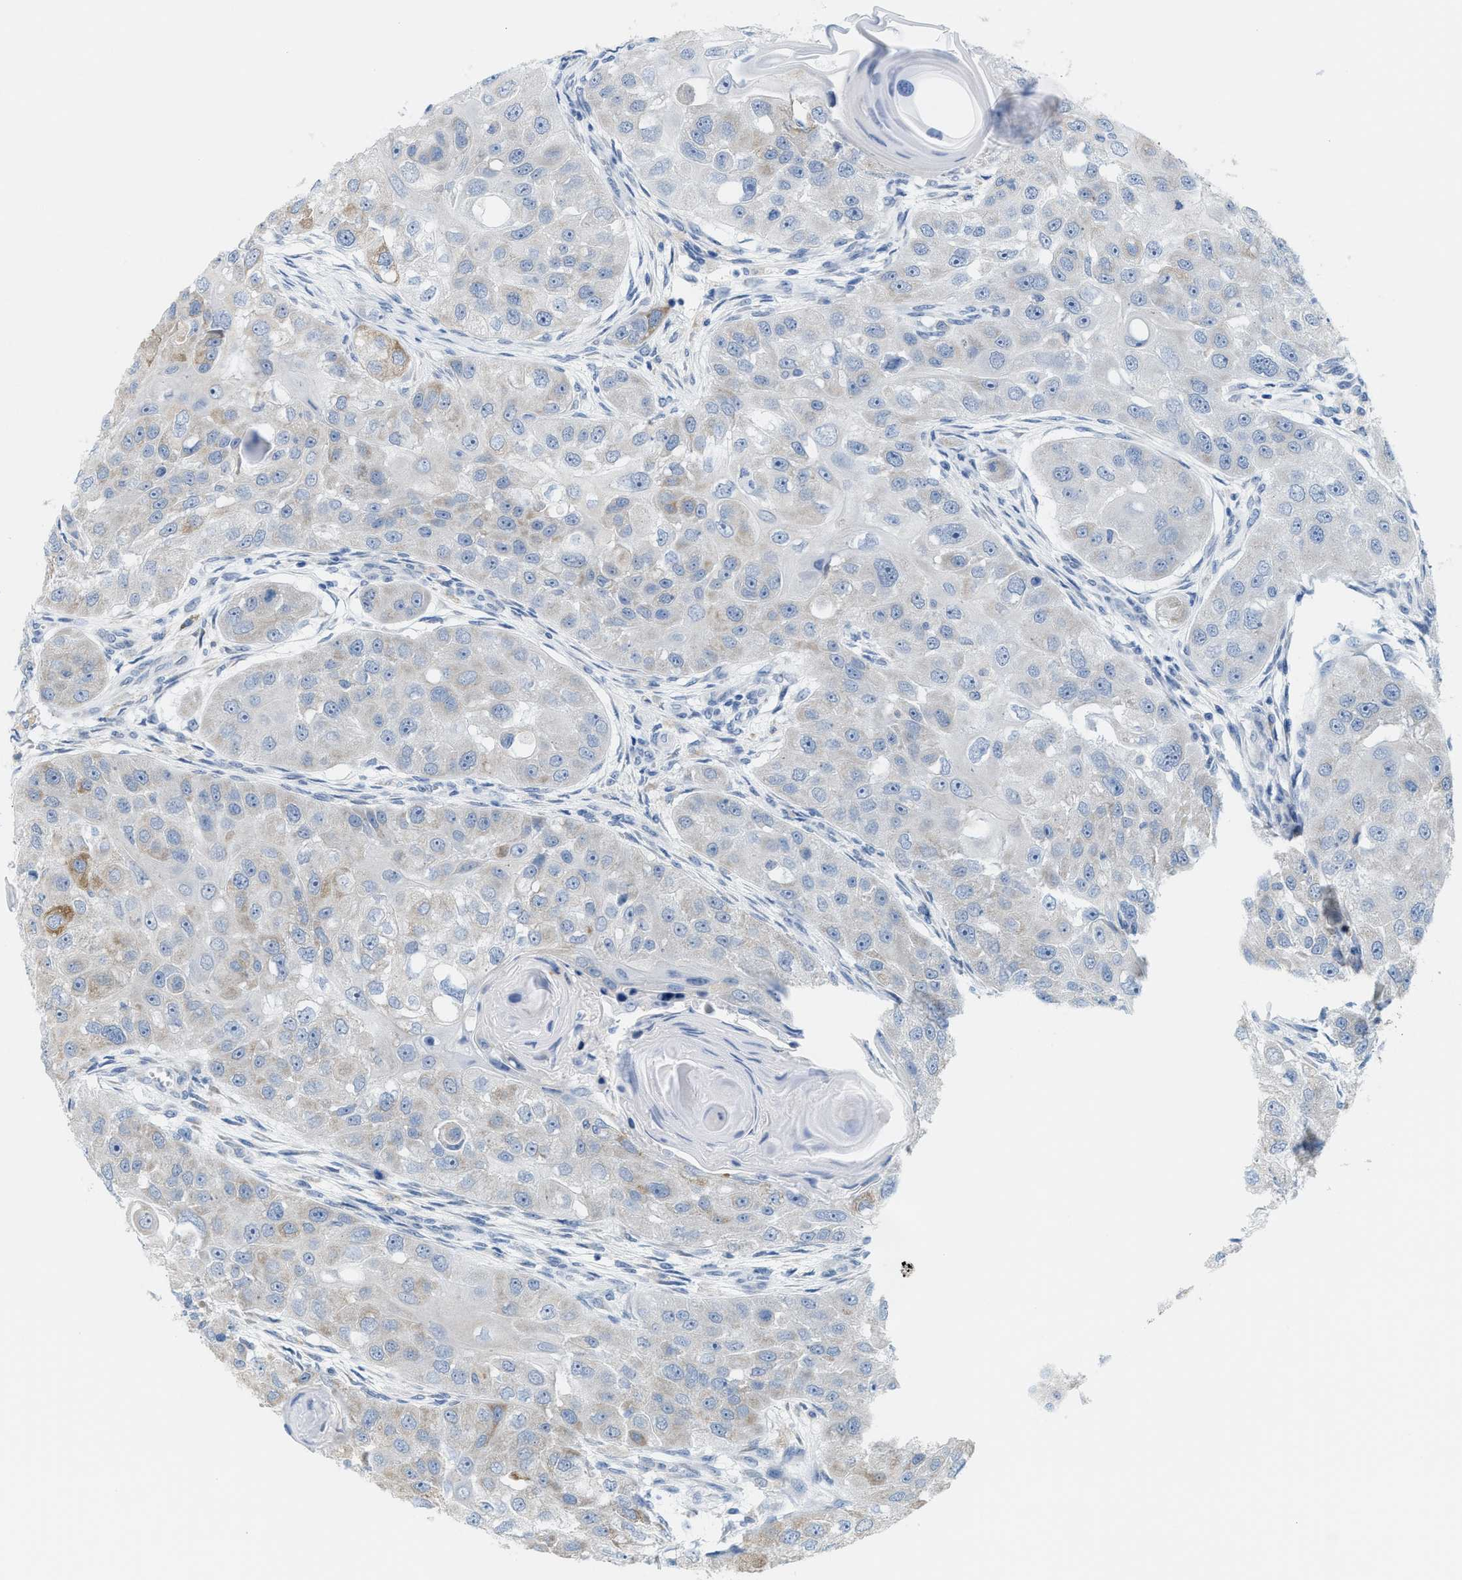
{"staining": {"intensity": "moderate", "quantity": "<25%", "location": "cytoplasmic/membranous"}, "tissue": "head and neck cancer", "cell_type": "Tumor cells", "image_type": "cancer", "snomed": [{"axis": "morphology", "description": "Normal tissue, NOS"}, {"axis": "morphology", "description": "Squamous cell carcinoma, NOS"}, {"axis": "topography", "description": "Skeletal muscle"}, {"axis": "topography", "description": "Head-Neck"}], "caption": "IHC histopathology image of neoplastic tissue: human head and neck cancer (squamous cell carcinoma) stained using immunohistochemistry (IHC) displays low levels of moderate protein expression localized specifically in the cytoplasmic/membranous of tumor cells, appearing as a cytoplasmic/membranous brown color.", "gene": "KIFC3", "patient": {"sex": "male", "age": 51}}